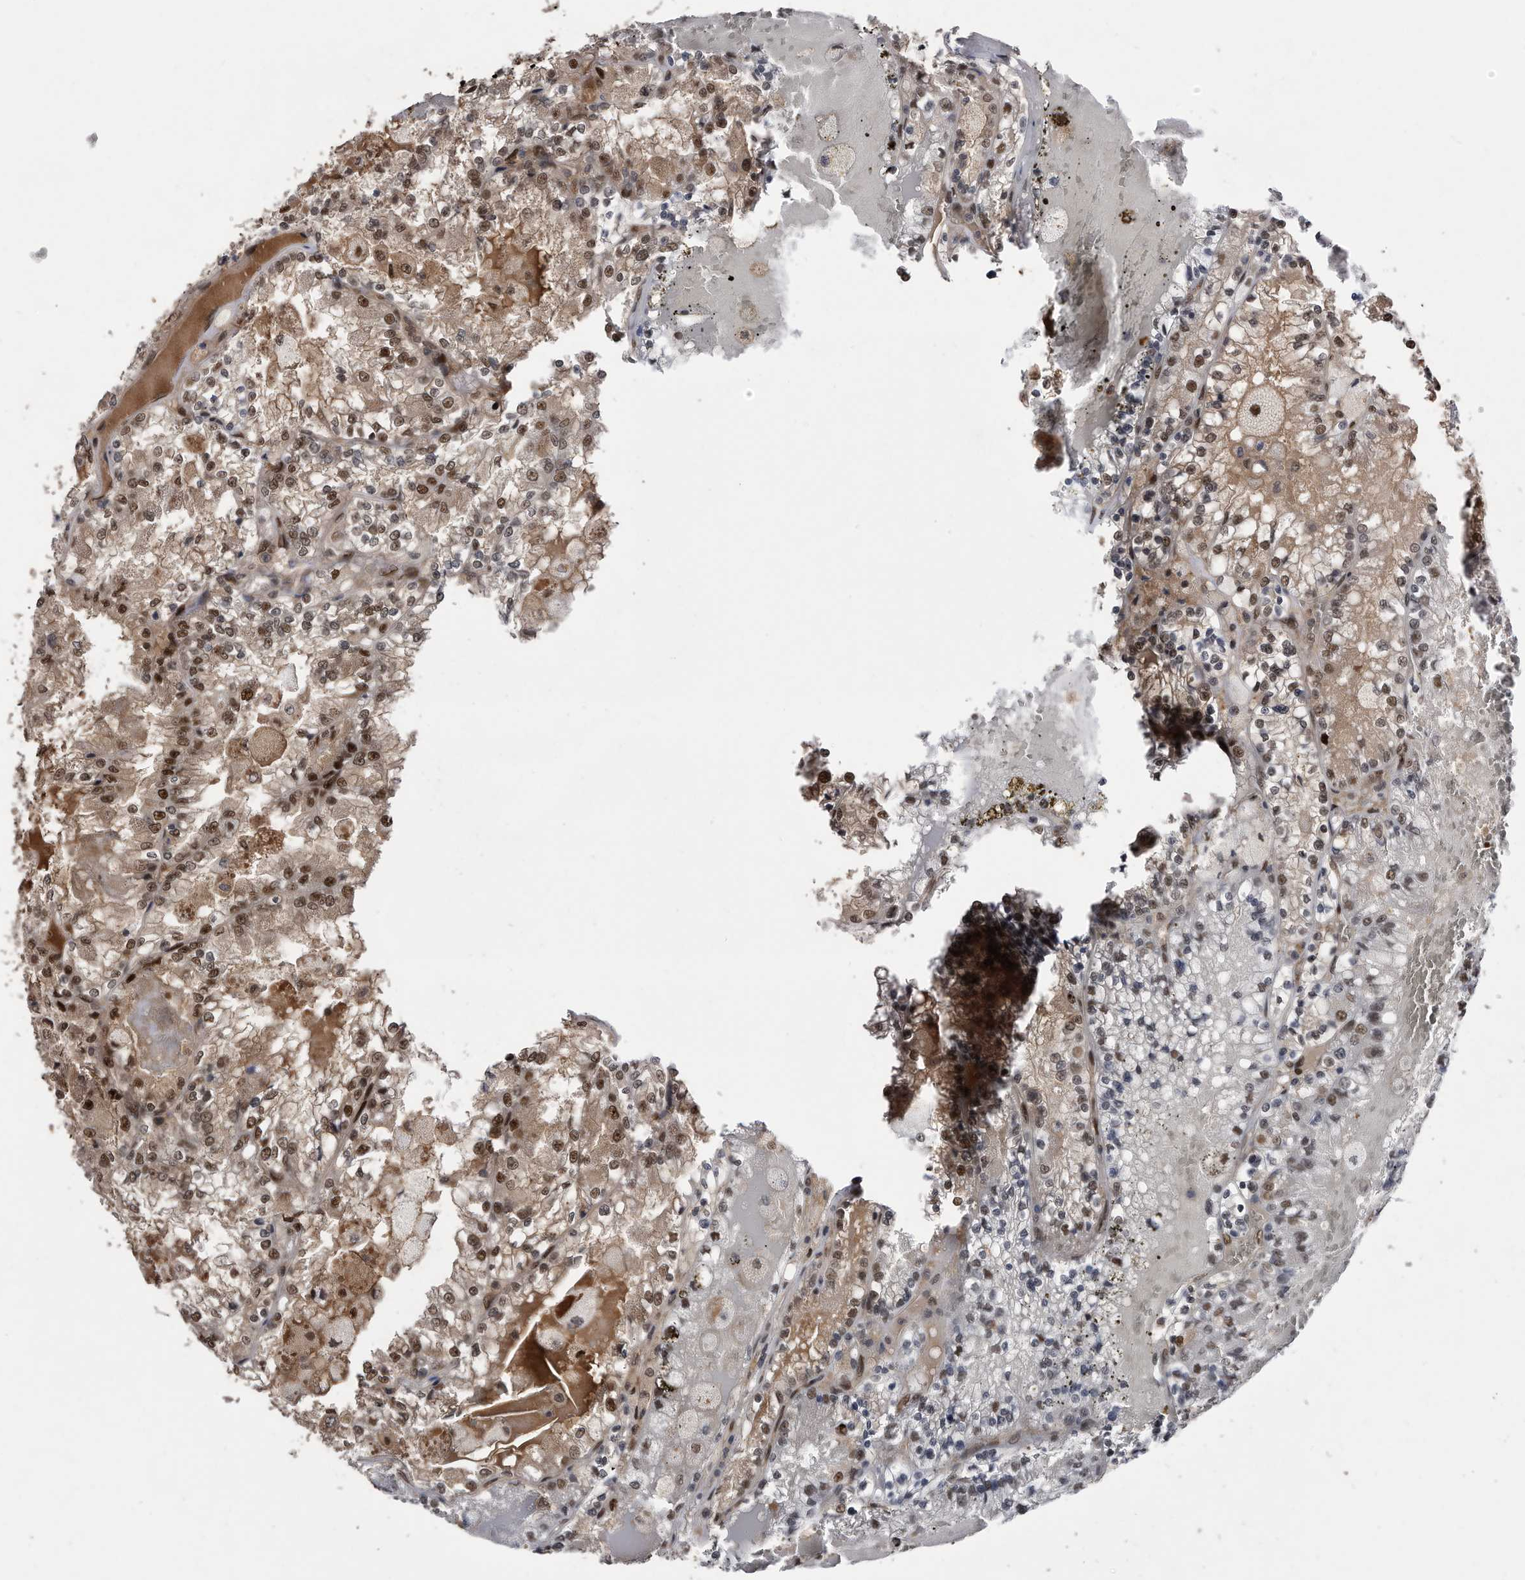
{"staining": {"intensity": "moderate", "quantity": ">75%", "location": "cytoplasmic/membranous,nuclear"}, "tissue": "renal cancer", "cell_type": "Tumor cells", "image_type": "cancer", "snomed": [{"axis": "morphology", "description": "Adenocarcinoma, NOS"}, {"axis": "topography", "description": "Kidney"}], "caption": "High-magnification brightfield microscopy of renal cancer stained with DAB (brown) and counterstained with hematoxylin (blue). tumor cells exhibit moderate cytoplasmic/membranous and nuclear staining is present in approximately>75% of cells.", "gene": "RAD23B", "patient": {"sex": "female", "age": 56}}